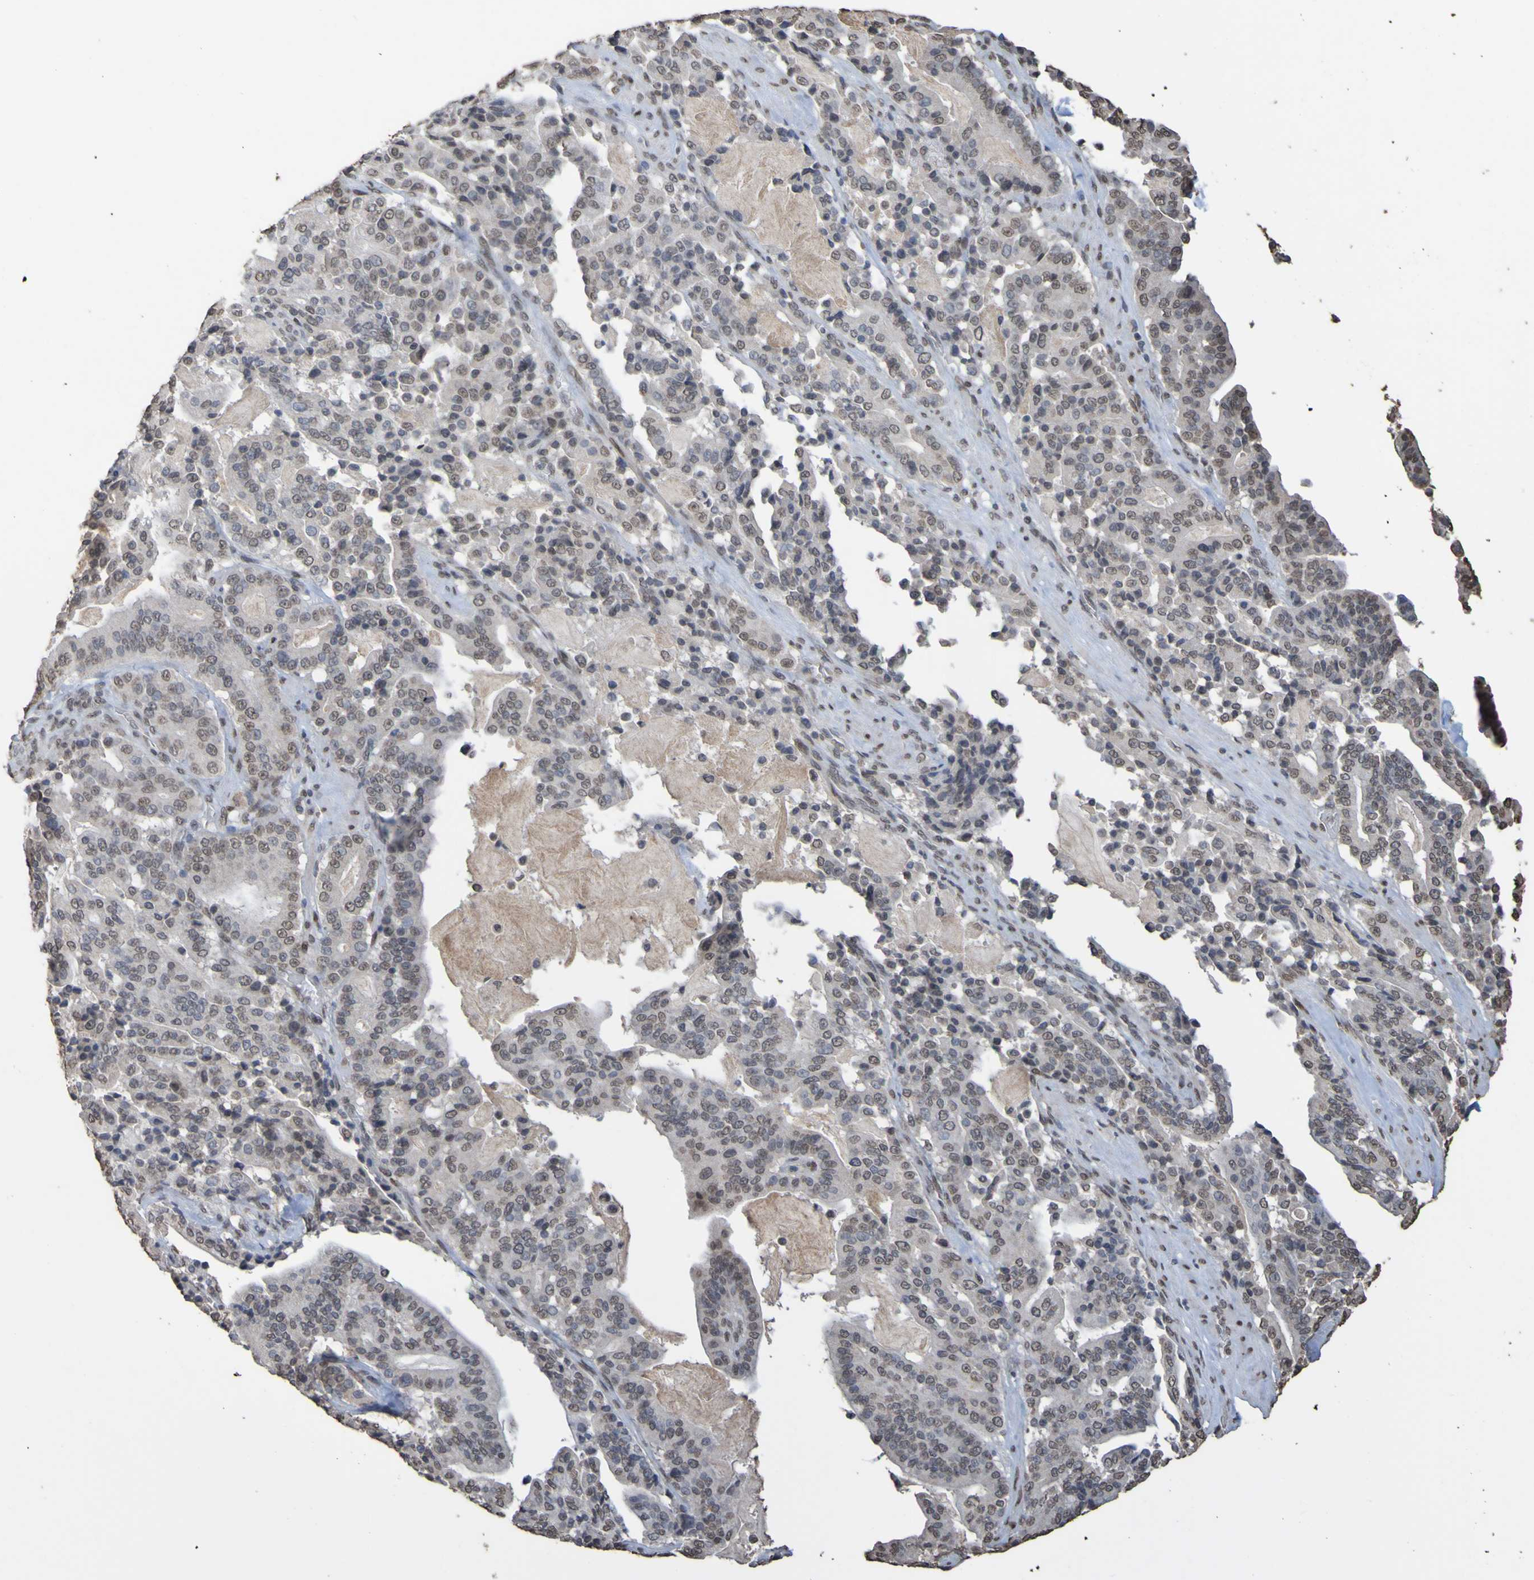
{"staining": {"intensity": "negative", "quantity": "none", "location": "none"}, "tissue": "pancreatic cancer", "cell_type": "Tumor cells", "image_type": "cancer", "snomed": [{"axis": "morphology", "description": "Adenocarcinoma, NOS"}, {"axis": "topography", "description": "Pancreas"}], "caption": "Tumor cells are negative for brown protein staining in pancreatic cancer (adenocarcinoma). (Immunohistochemistry, brightfield microscopy, high magnification).", "gene": "ALKBH2", "patient": {"sex": "male", "age": 63}}